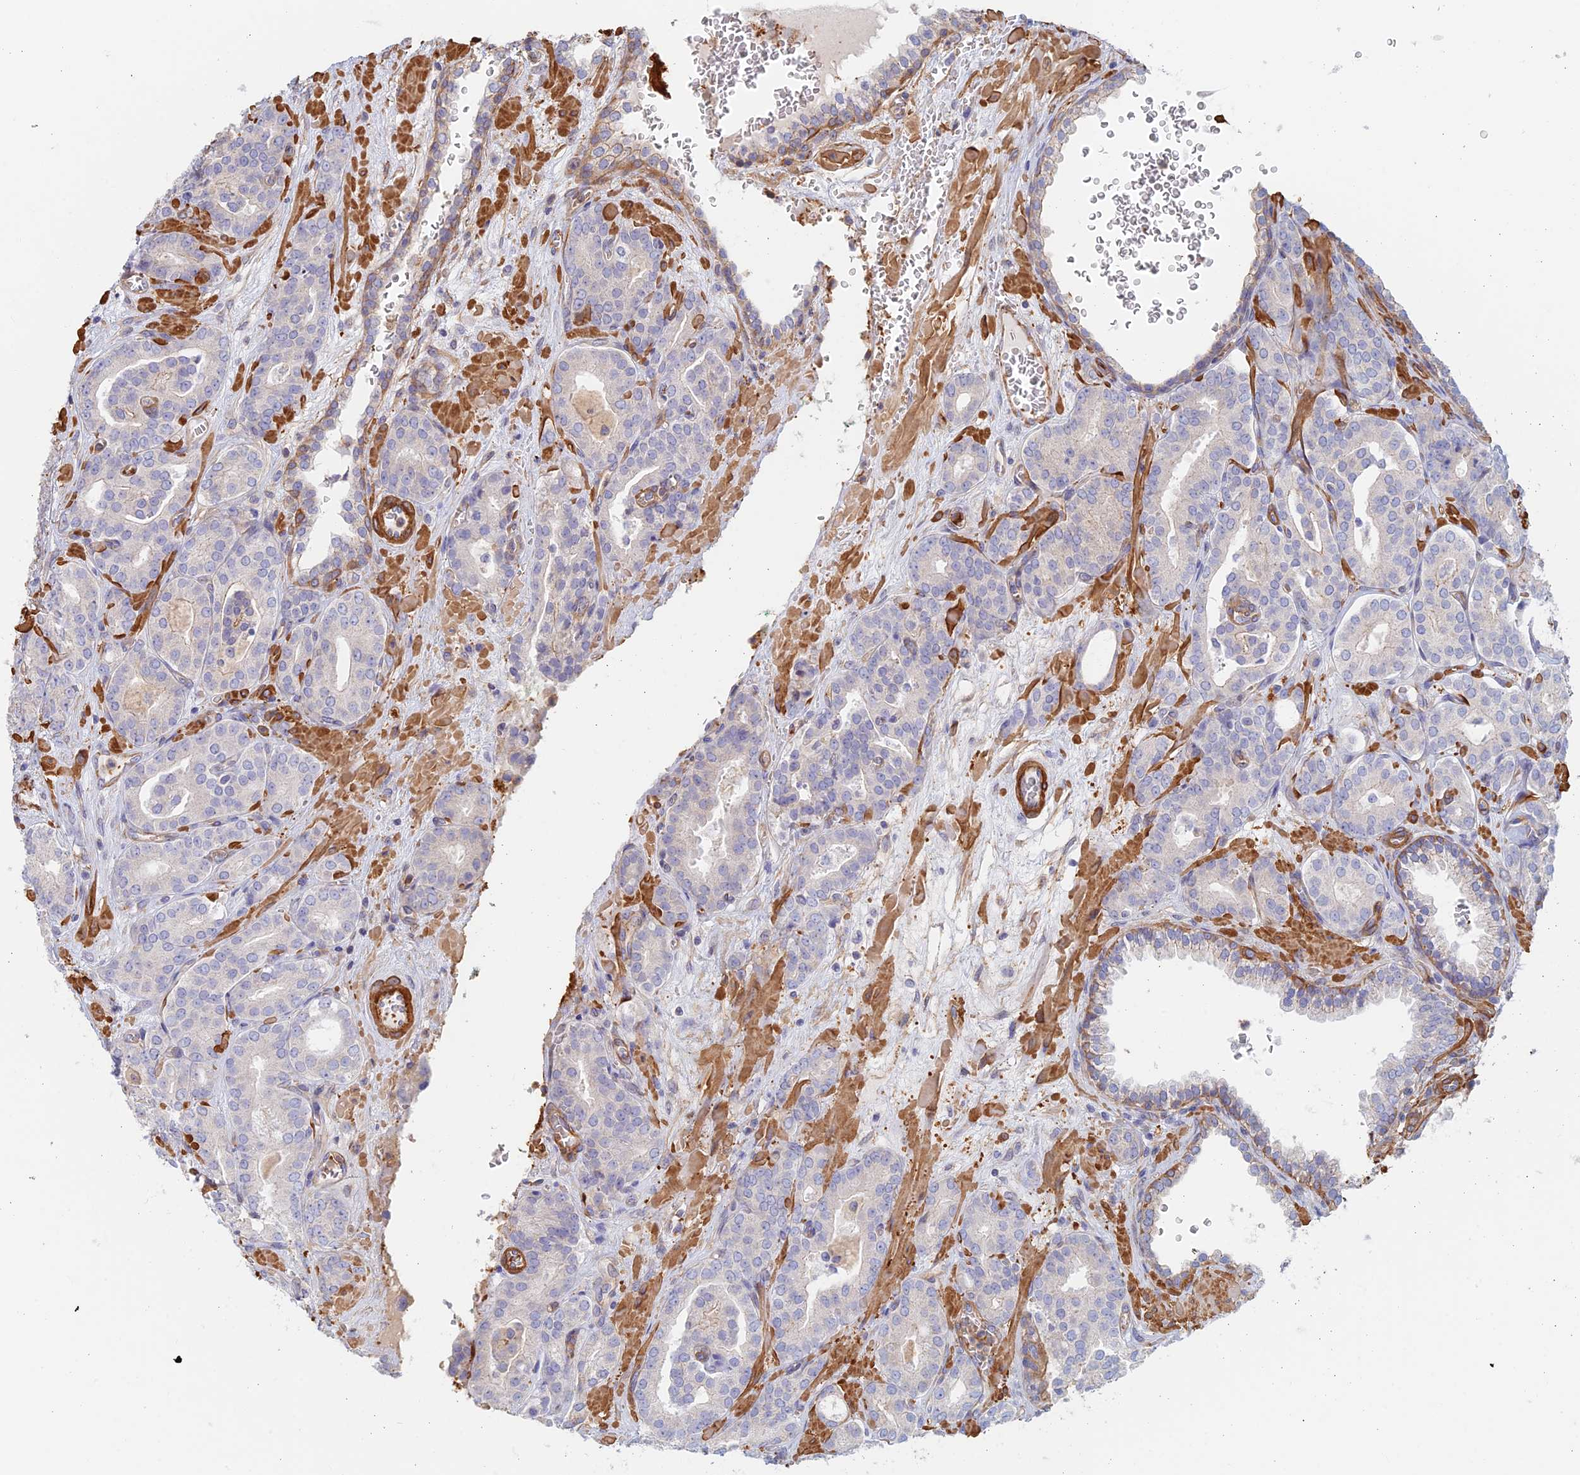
{"staining": {"intensity": "negative", "quantity": "none", "location": "none"}, "tissue": "prostate cancer", "cell_type": "Tumor cells", "image_type": "cancer", "snomed": [{"axis": "morphology", "description": "Adenocarcinoma, High grade"}, {"axis": "topography", "description": "Prostate"}], "caption": "This micrograph is of high-grade adenocarcinoma (prostate) stained with immunohistochemistry (IHC) to label a protein in brown with the nuclei are counter-stained blue. There is no expression in tumor cells.", "gene": "PAK4", "patient": {"sex": "male", "age": 66}}